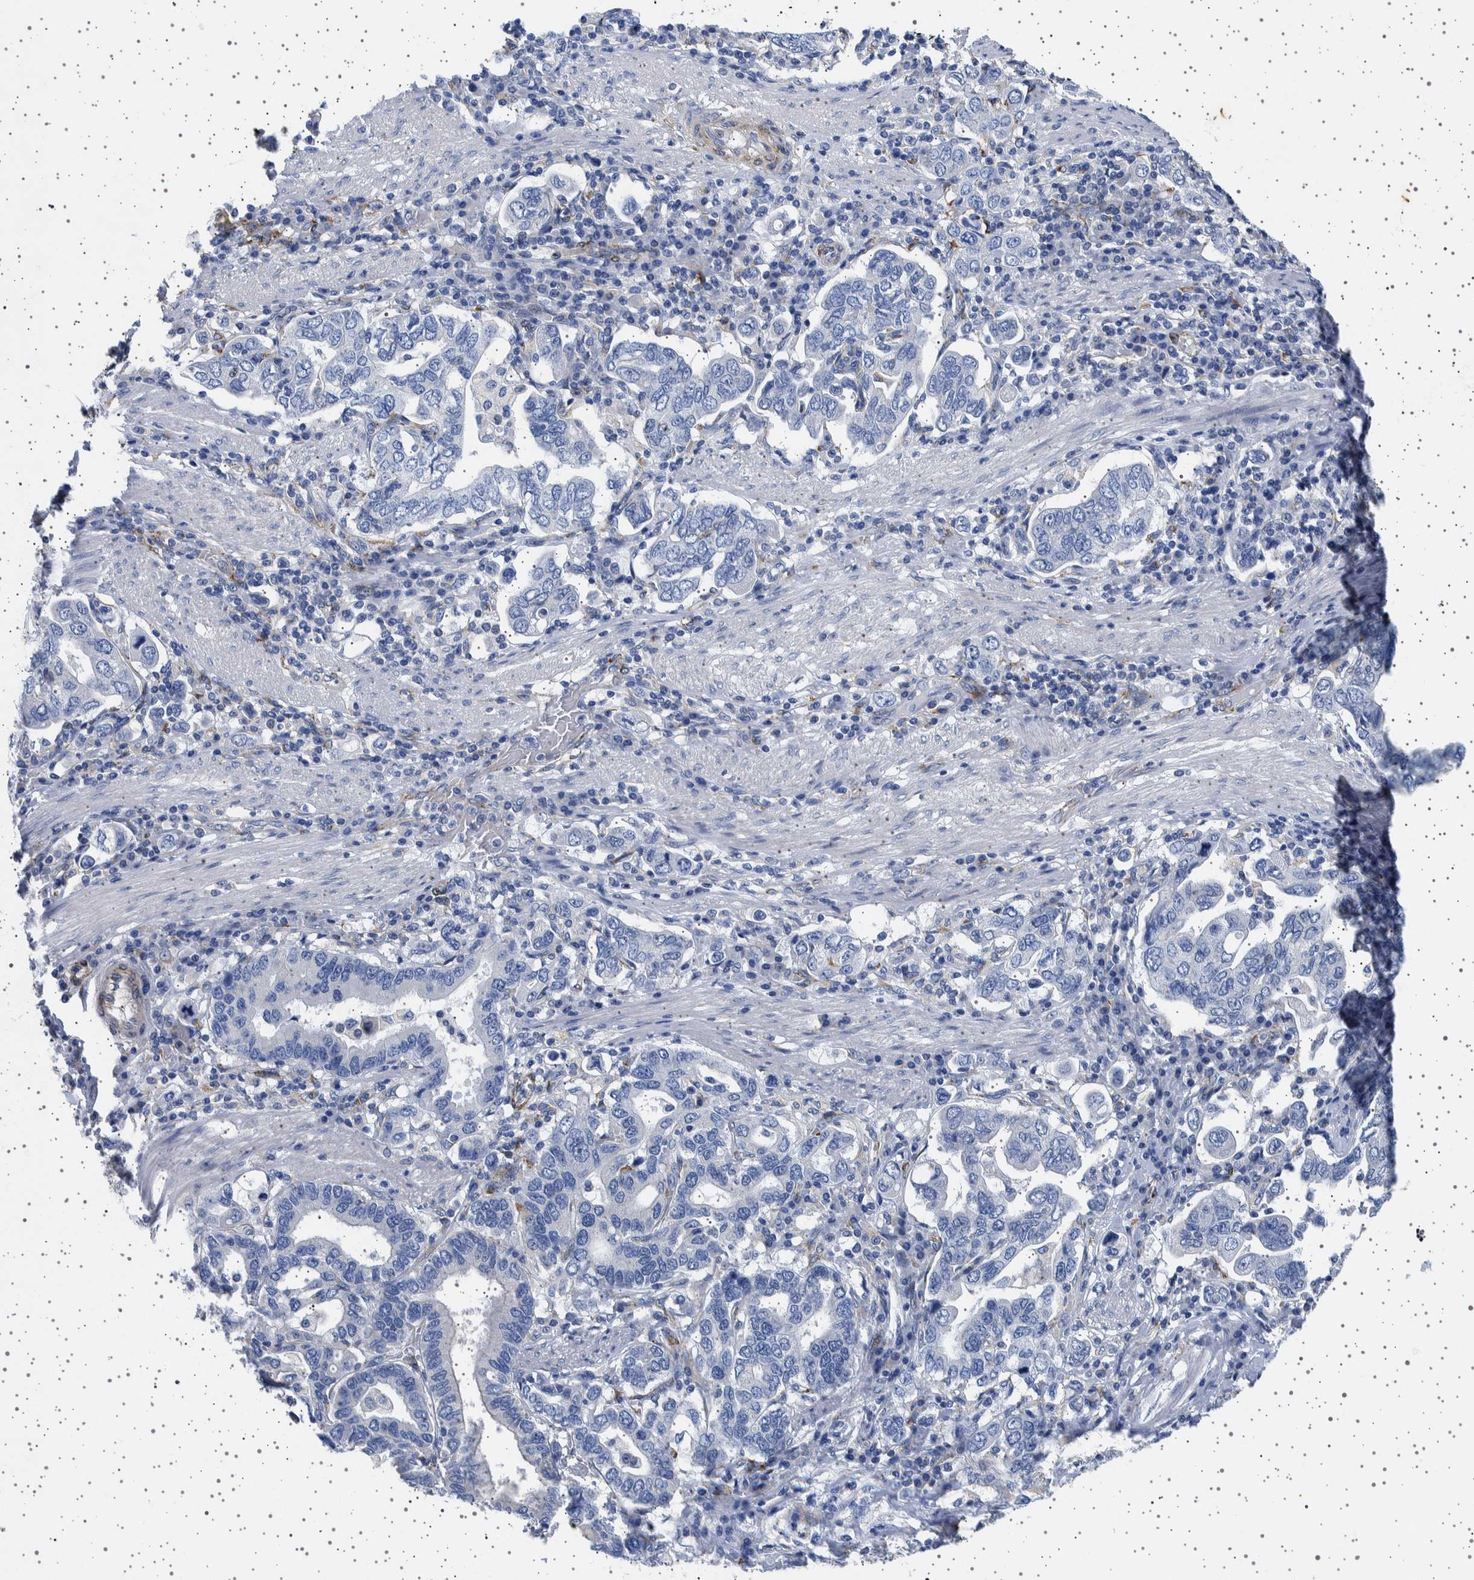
{"staining": {"intensity": "negative", "quantity": "none", "location": "none"}, "tissue": "stomach cancer", "cell_type": "Tumor cells", "image_type": "cancer", "snomed": [{"axis": "morphology", "description": "Adenocarcinoma, NOS"}, {"axis": "topography", "description": "Stomach, upper"}], "caption": "This micrograph is of adenocarcinoma (stomach) stained with IHC to label a protein in brown with the nuclei are counter-stained blue. There is no positivity in tumor cells. (DAB (3,3'-diaminobenzidine) IHC with hematoxylin counter stain).", "gene": "SEPTIN4", "patient": {"sex": "male", "age": 62}}